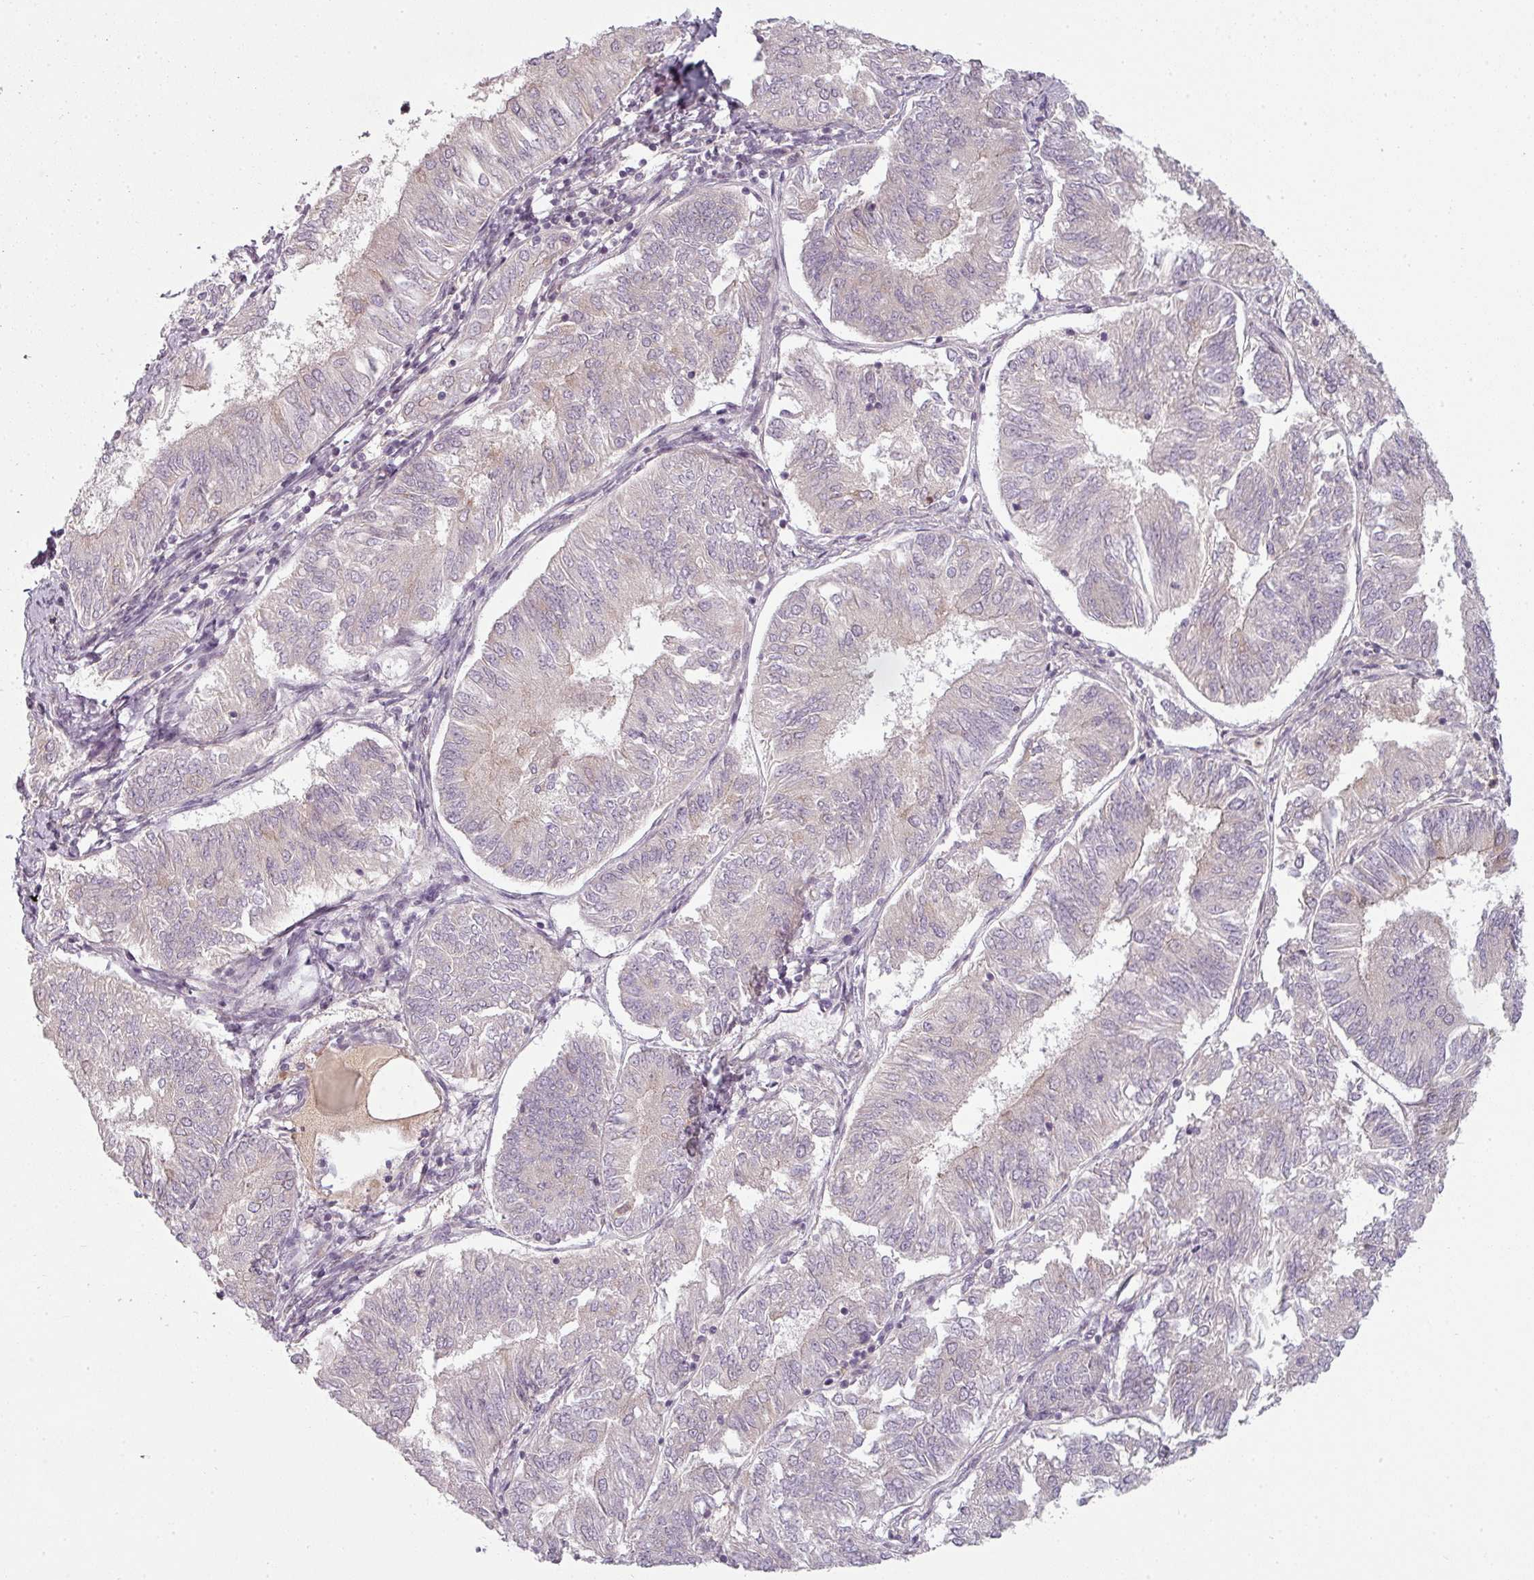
{"staining": {"intensity": "negative", "quantity": "none", "location": "none"}, "tissue": "endometrial cancer", "cell_type": "Tumor cells", "image_type": "cancer", "snomed": [{"axis": "morphology", "description": "Adenocarcinoma, NOS"}, {"axis": "topography", "description": "Endometrium"}], "caption": "Immunohistochemistry (IHC) photomicrograph of endometrial adenocarcinoma stained for a protein (brown), which reveals no staining in tumor cells. (DAB immunohistochemistry (IHC), high magnification).", "gene": "SLC16A9", "patient": {"sex": "female", "age": 58}}